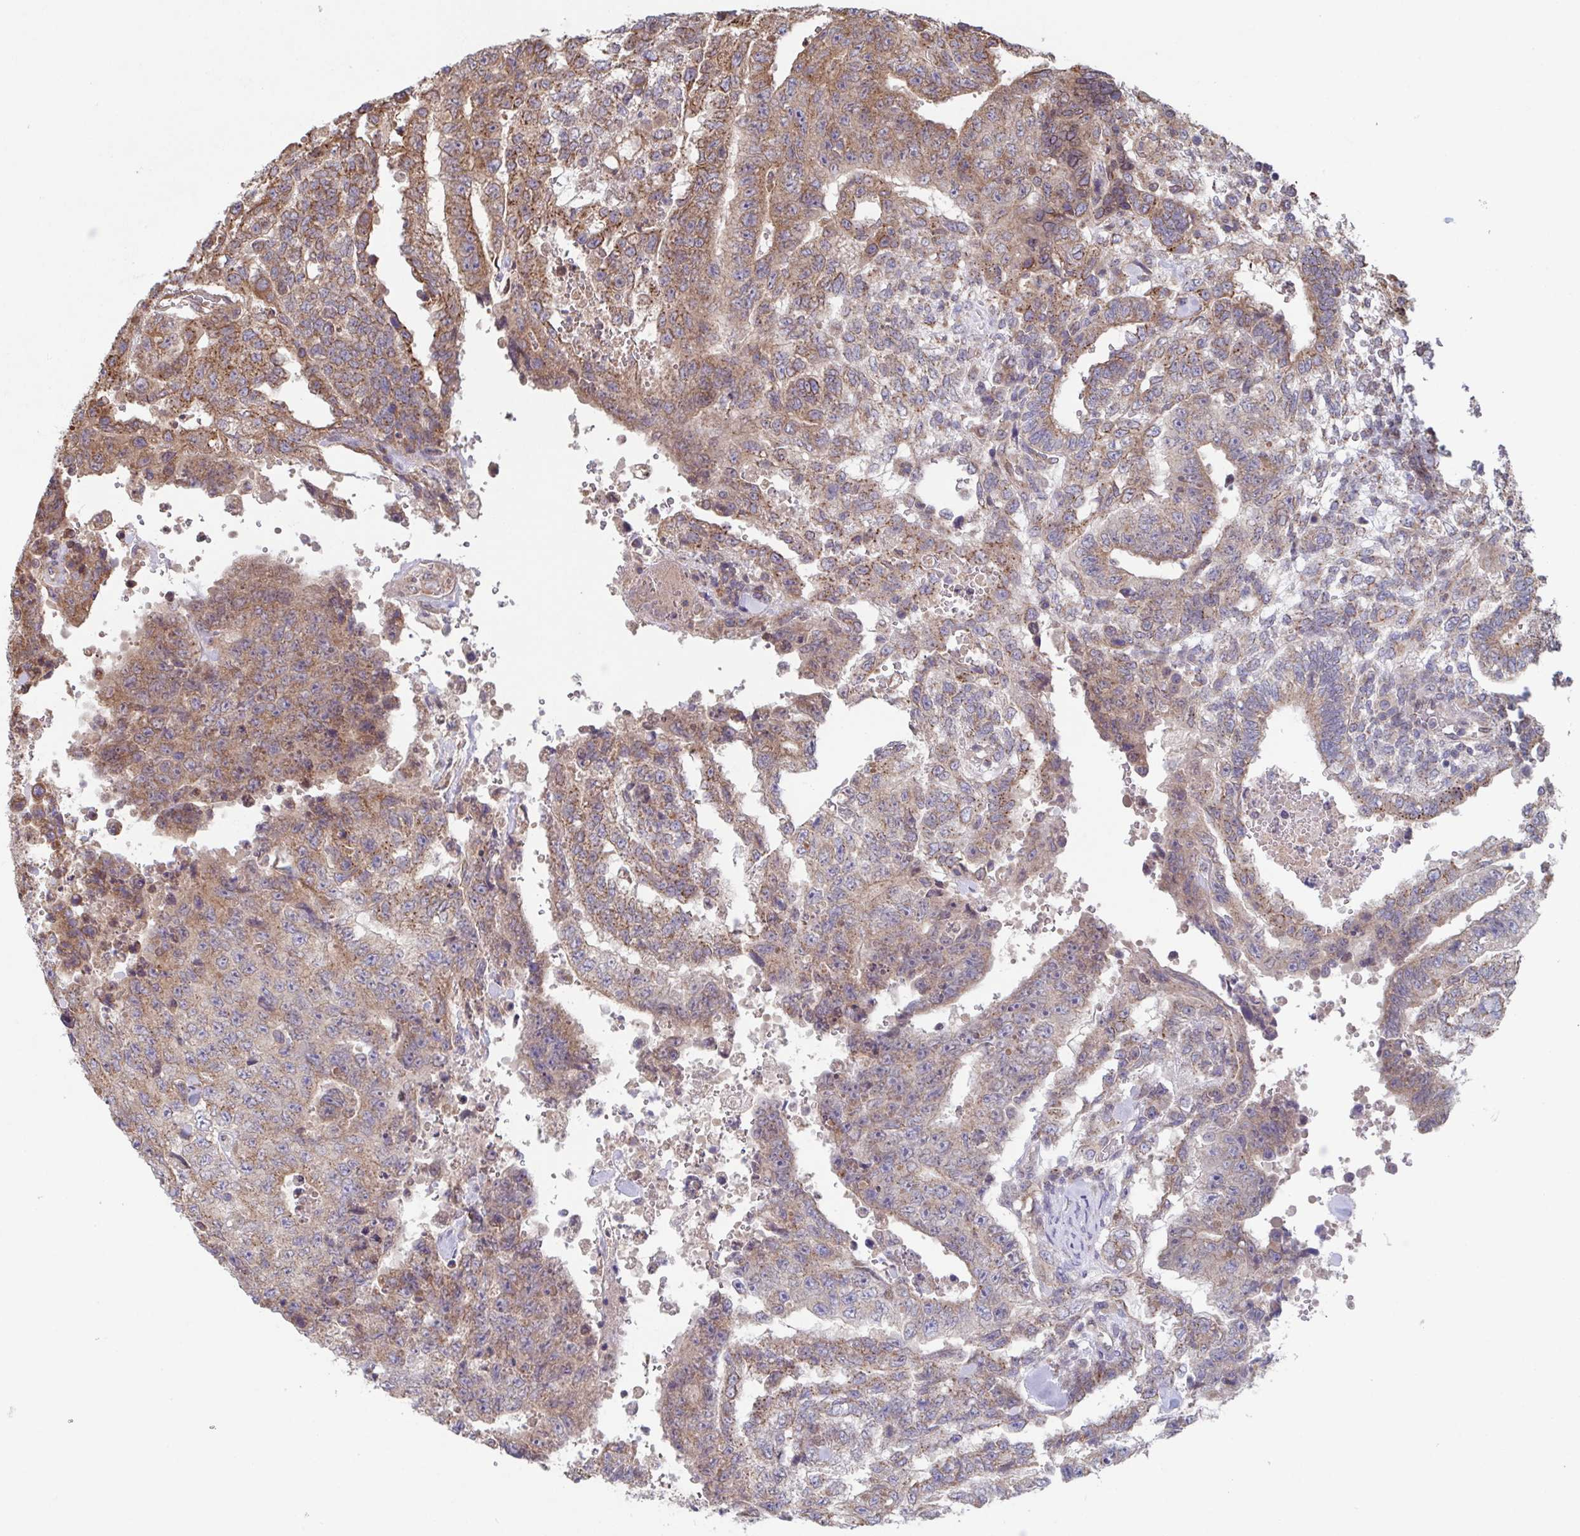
{"staining": {"intensity": "moderate", "quantity": "25%-75%", "location": "cytoplasmic/membranous"}, "tissue": "testis cancer", "cell_type": "Tumor cells", "image_type": "cancer", "snomed": [{"axis": "morphology", "description": "Carcinoma, Embryonal, NOS"}, {"axis": "topography", "description": "Testis"}], "caption": "Immunohistochemical staining of human testis embryonal carcinoma reveals medium levels of moderate cytoplasmic/membranous protein staining in about 25%-75% of tumor cells. (DAB (3,3'-diaminobenzidine) IHC with brightfield microscopy, high magnification).", "gene": "COPB1", "patient": {"sex": "male", "age": 24}}